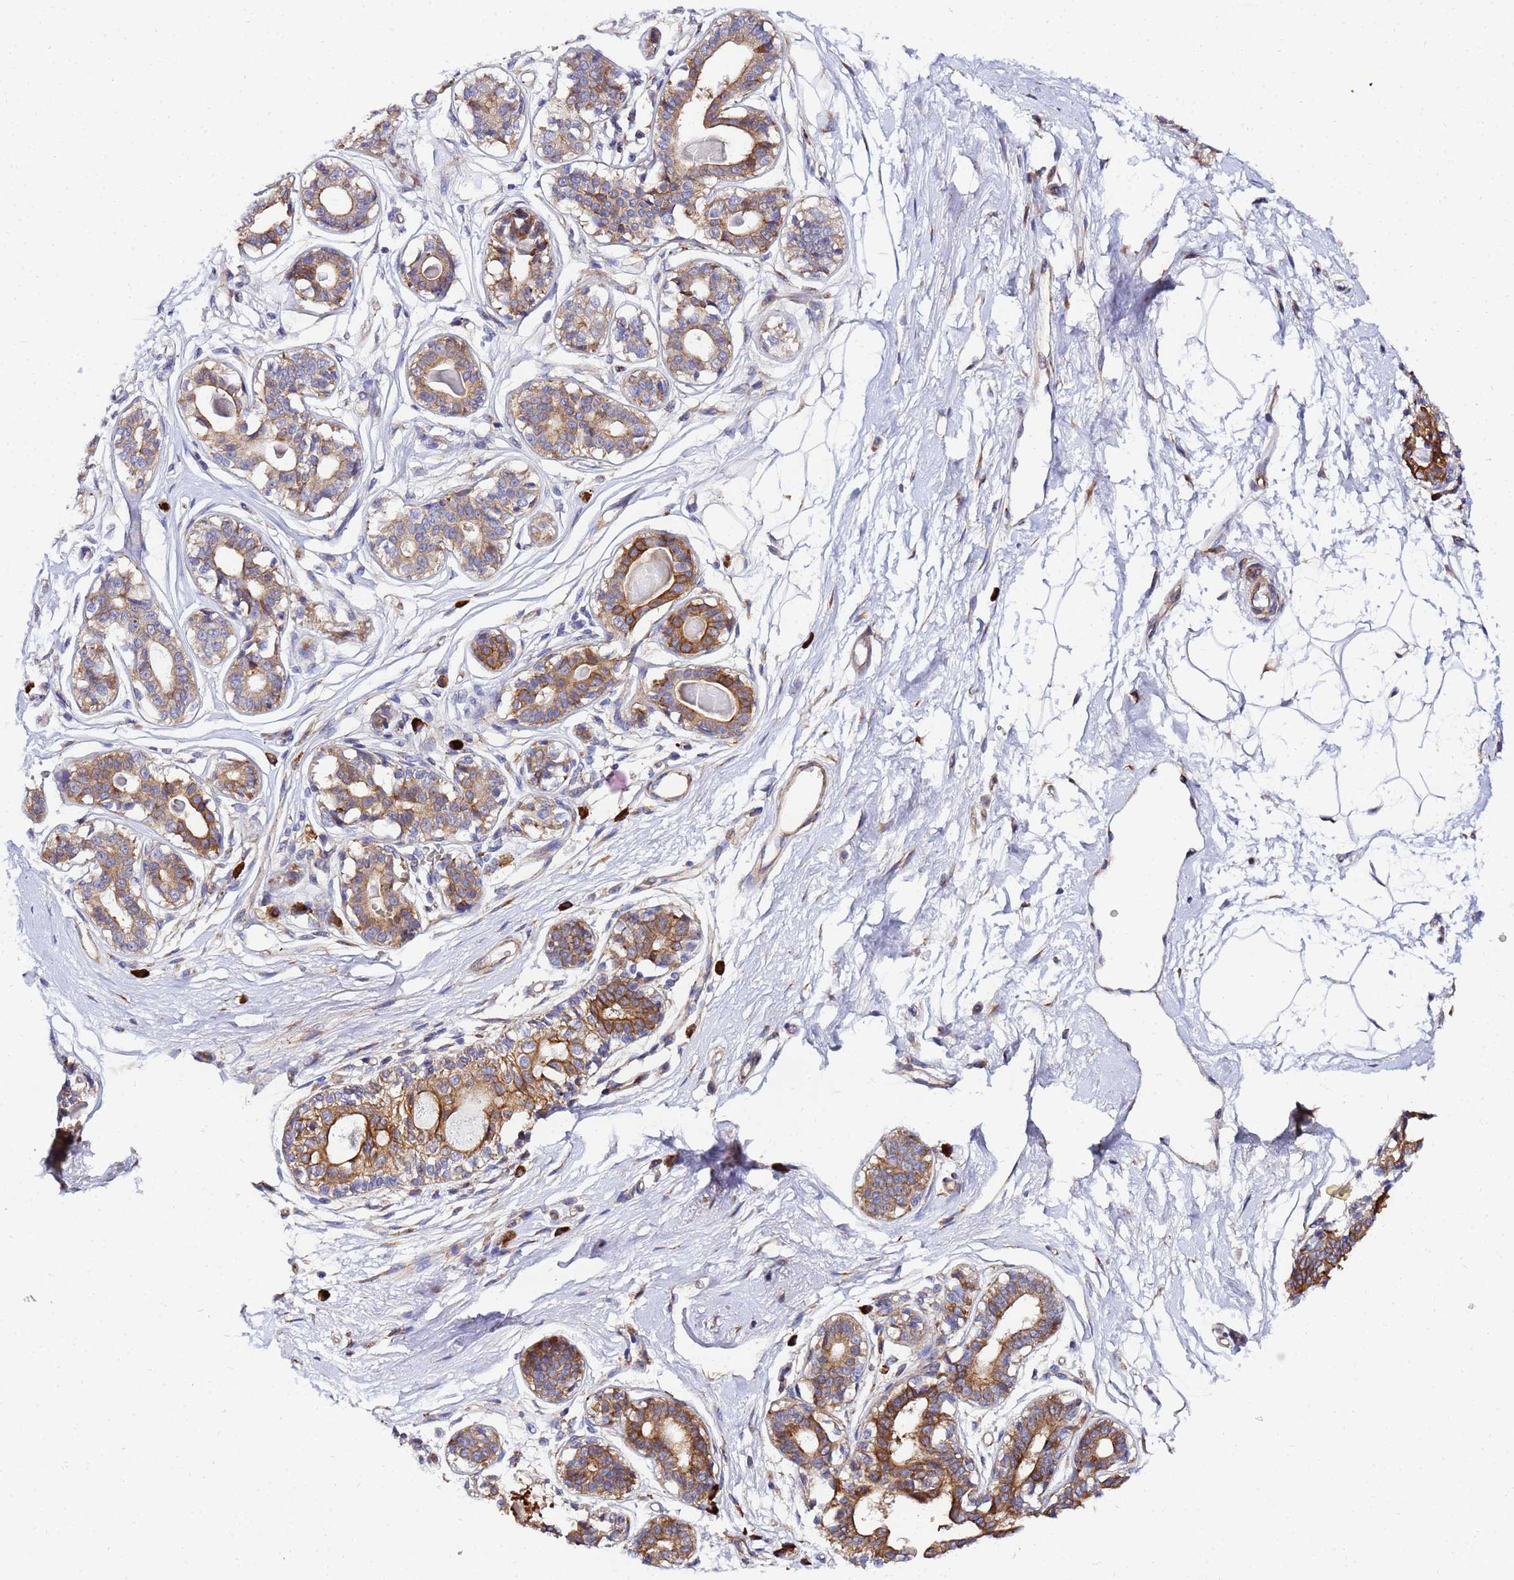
{"staining": {"intensity": "negative", "quantity": "none", "location": "none"}, "tissue": "breast", "cell_type": "Adipocytes", "image_type": "normal", "snomed": [{"axis": "morphology", "description": "Normal tissue, NOS"}, {"axis": "topography", "description": "Breast"}], "caption": "High magnification brightfield microscopy of unremarkable breast stained with DAB (brown) and counterstained with hematoxylin (blue): adipocytes show no significant staining. (Immunohistochemistry, brightfield microscopy, high magnification).", "gene": "POM121C", "patient": {"sex": "female", "age": 45}}